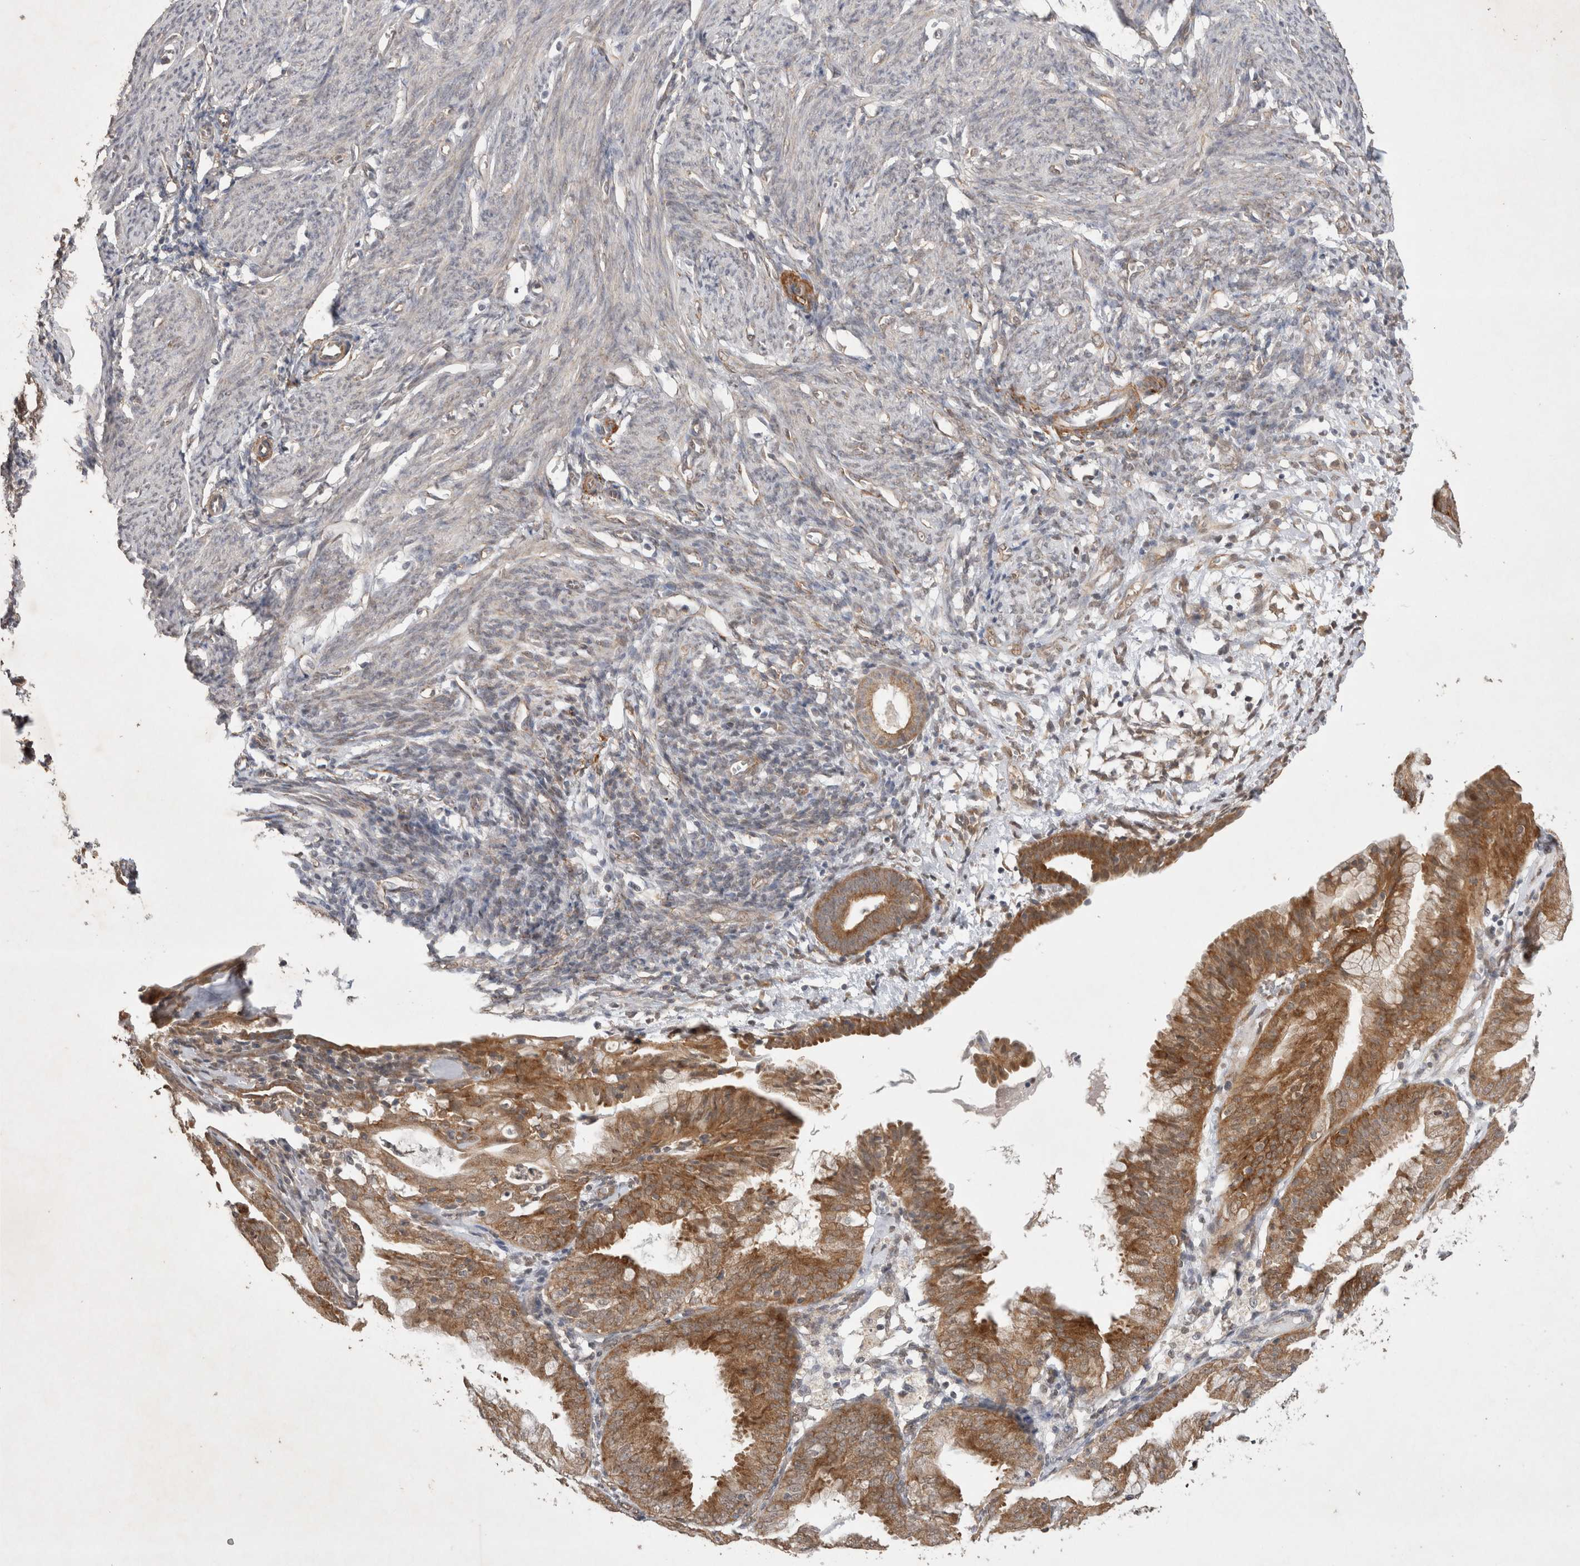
{"staining": {"intensity": "weak", "quantity": "<25%", "location": "cytoplasmic/membranous"}, "tissue": "endometrium", "cell_type": "Cells in endometrial stroma", "image_type": "normal", "snomed": [{"axis": "morphology", "description": "Normal tissue, NOS"}, {"axis": "morphology", "description": "Adenocarcinoma, NOS"}, {"axis": "topography", "description": "Endometrium"}], "caption": "DAB immunohistochemical staining of normal endometrium shows no significant staining in cells in endometrial stroma.", "gene": "WIPF2", "patient": {"sex": "female", "age": 57}}